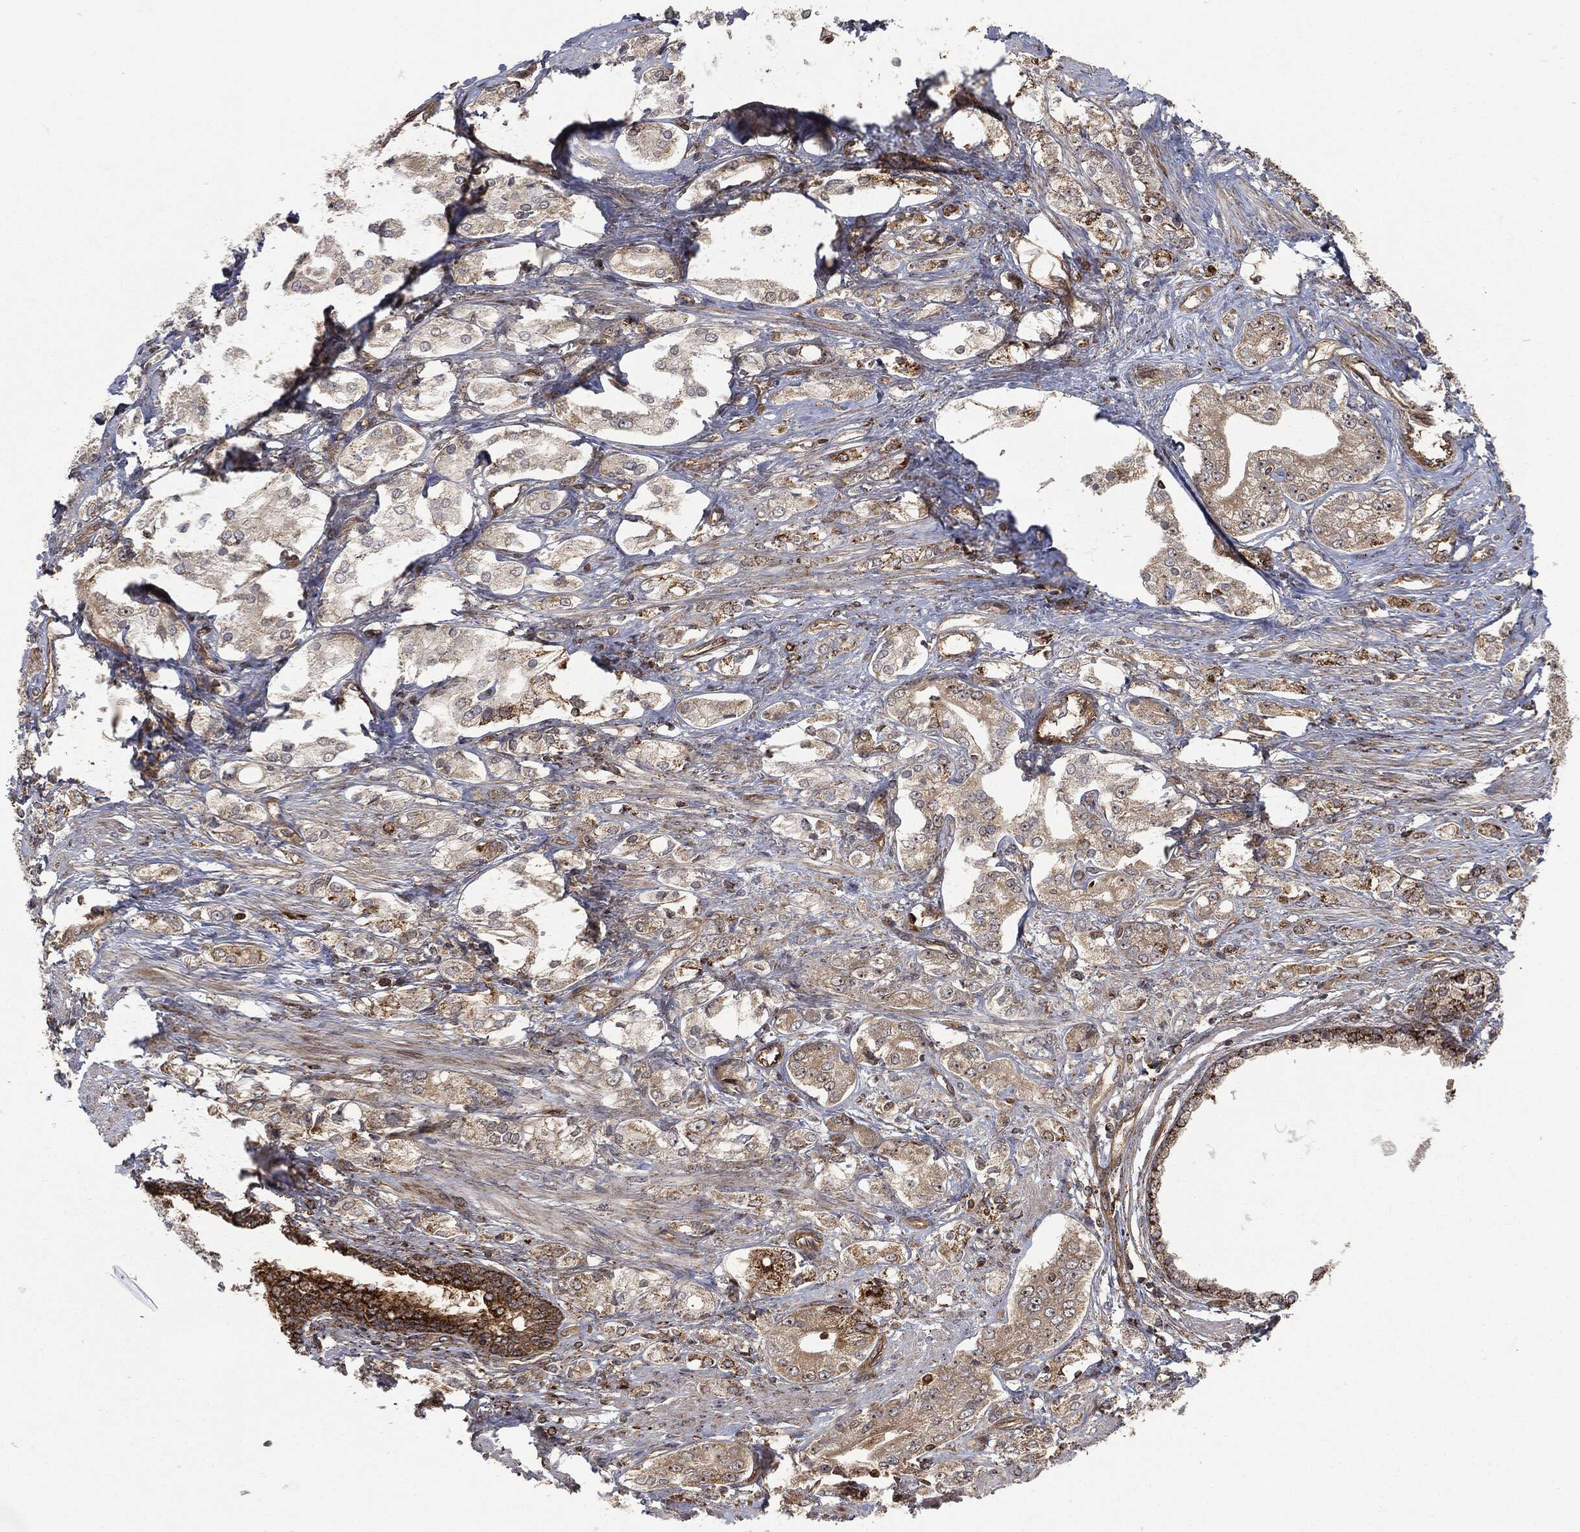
{"staining": {"intensity": "moderate", "quantity": "<25%", "location": "cytoplasmic/membranous"}, "tissue": "prostate cancer", "cell_type": "Tumor cells", "image_type": "cancer", "snomed": [{"axis": "morphology", "description": "Adenocarcinoma, NOS"}, {"axis": "topography", "description": "Prostate and seminal vesicle, NOS"}, {"axis": "topography", "description": "Prostate"}], "caption": "The micrograph reveals staining of prostate adenocarcinoma, revealing moderate cytoplasmic/membranous protein staining (brown color) within tumor cells.", "gene": "RFTN1", "patient": {"sex": "male", "age": 67}}